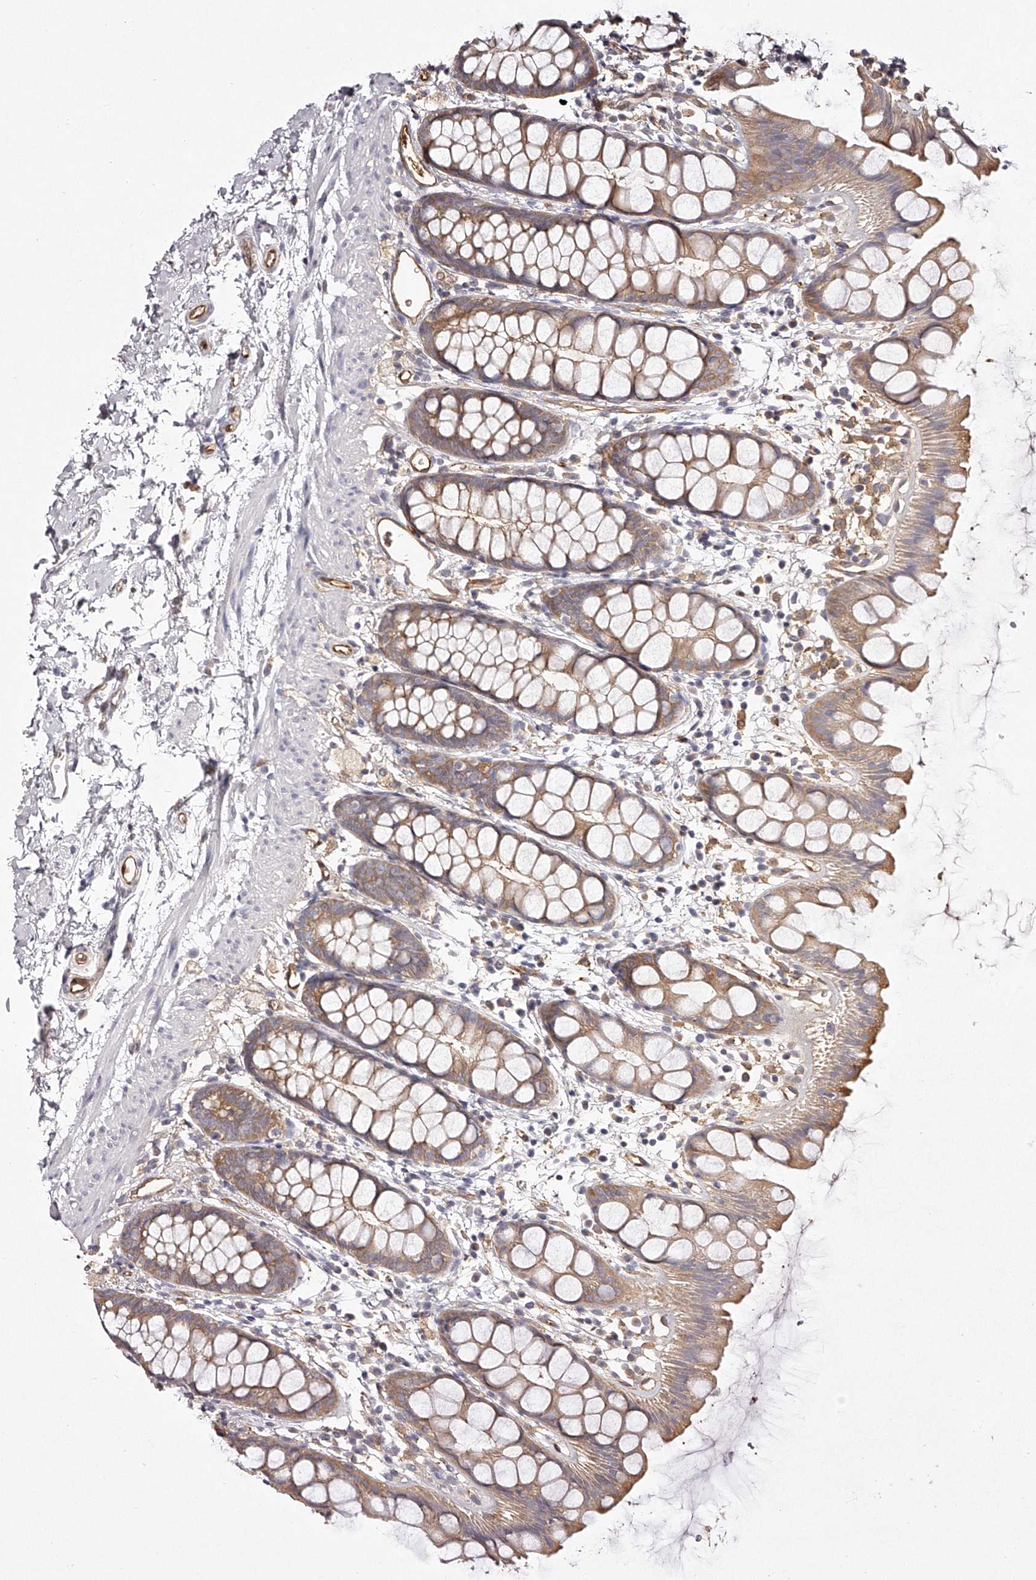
{"staining": {"intensity": "moderate", "quantity": ">75%", "location": "cytoplasmic/membranous"}, "tissue": "rectum", "cell_type": "Glandular cells", "image_type": "normal", "snomed": [{"axis": "morphology", "description": "Normal tissue, NOS"}, {"axis": "topography", "description": "Rectum"}], "caption": "Approximately >75% of glandular cells in benign human rectum display moderate cytoplasmic/membranous protein staining as visualized by brown immunohistochemical staining.", "gene": "LAP3", "patient": {"sex": "female", "age": 65}}